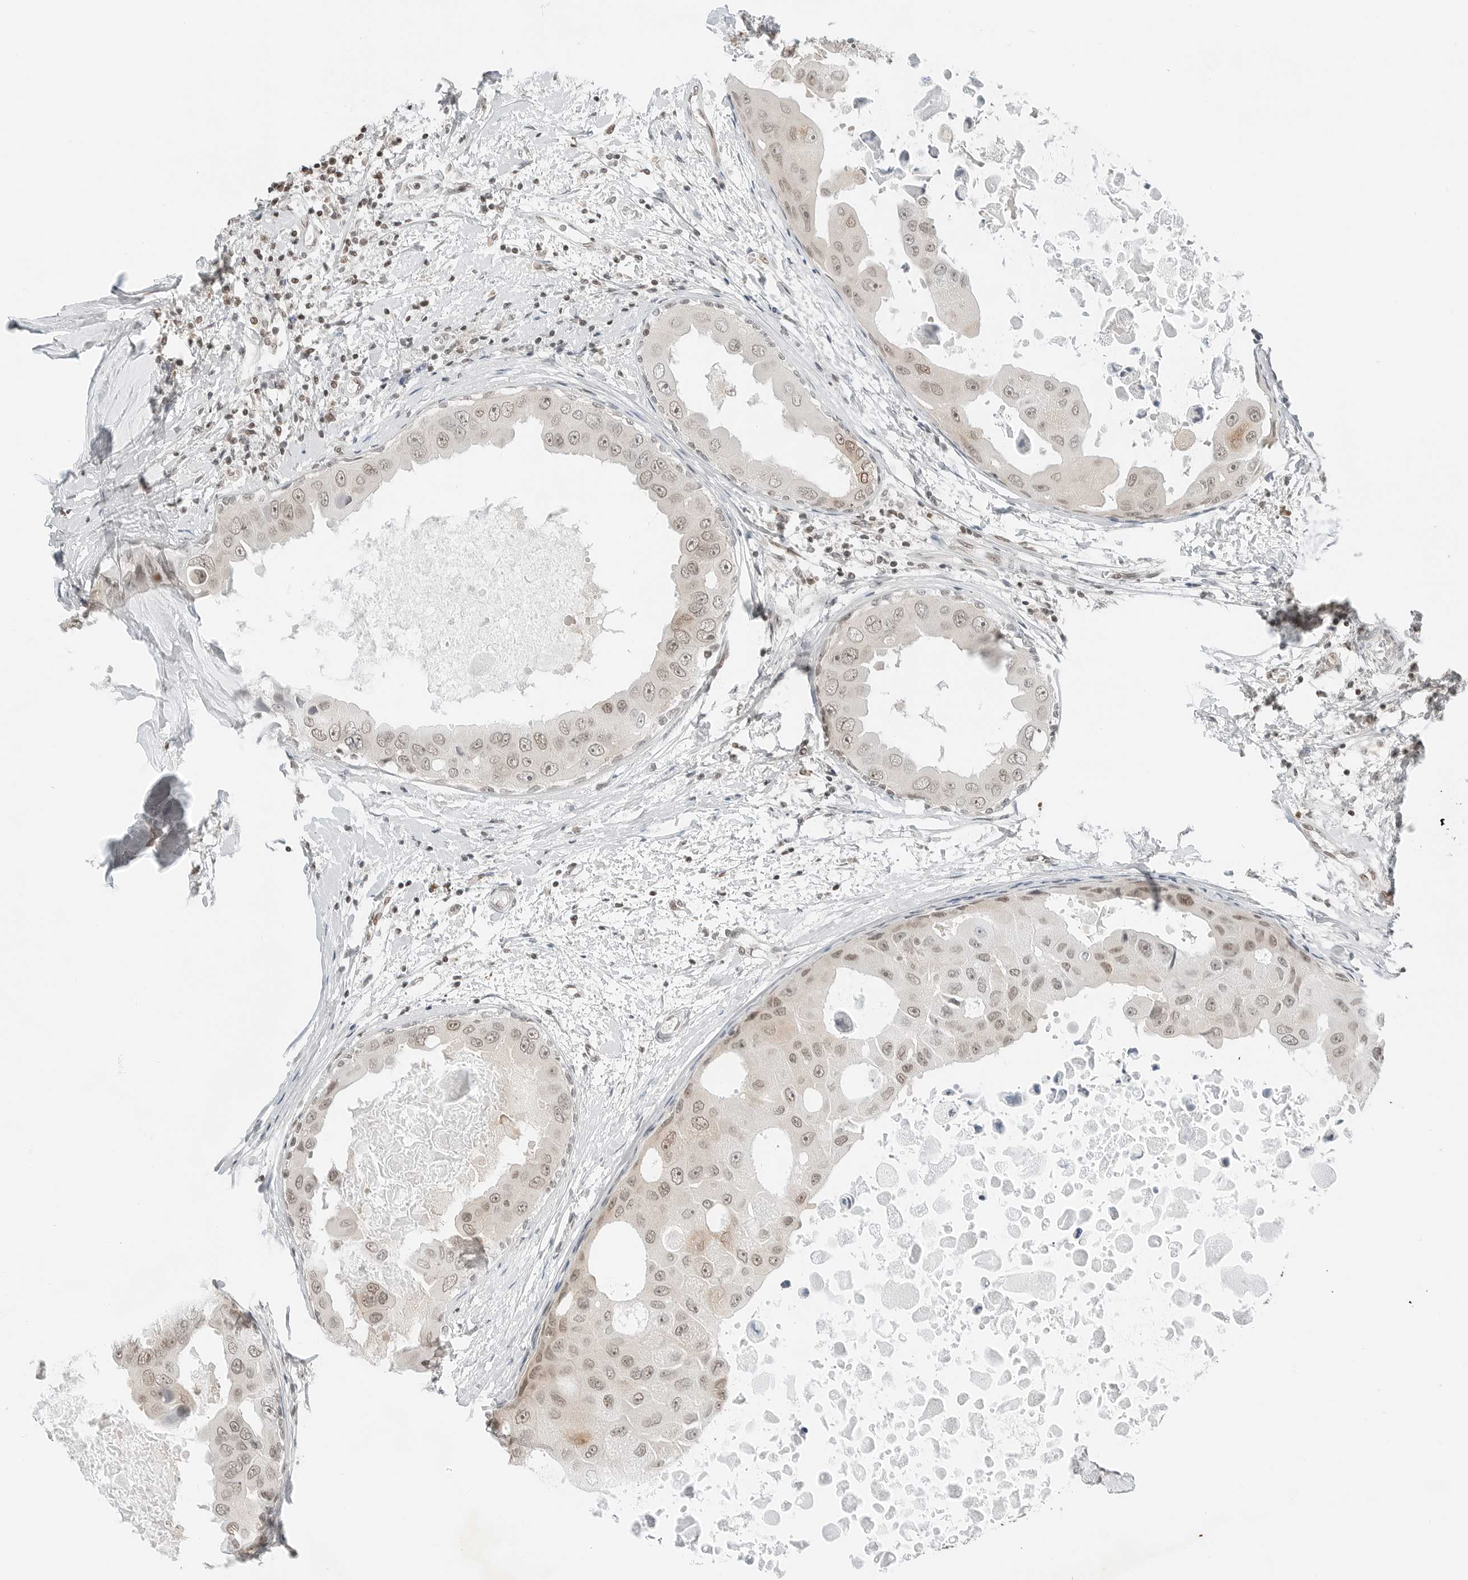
{"staining": {"intensity": "weak", "quantity": ">75%", "location": "nuclear"}, "tissue": "breast cancer", "cell_type": "Tumor cells", "image_type": "cancer", "snomed": [{"axis": "morphology", "description": "Duct carcinoma"}, {"axis": "topography", "description": "Breast"}], "caption": "A brown stain labels weak nuclear expression of a protein in breast cancer (invasive ductal carcinoma) tumor cells. The staining is performed using DAB (3,3'-diaminobenzidine) brown chromogen to label protein expression. The nuclei are counter-stained blue using hematoxylin.", "gene": "CRTC2", "patient": {"sex": "female", "age": 27}}